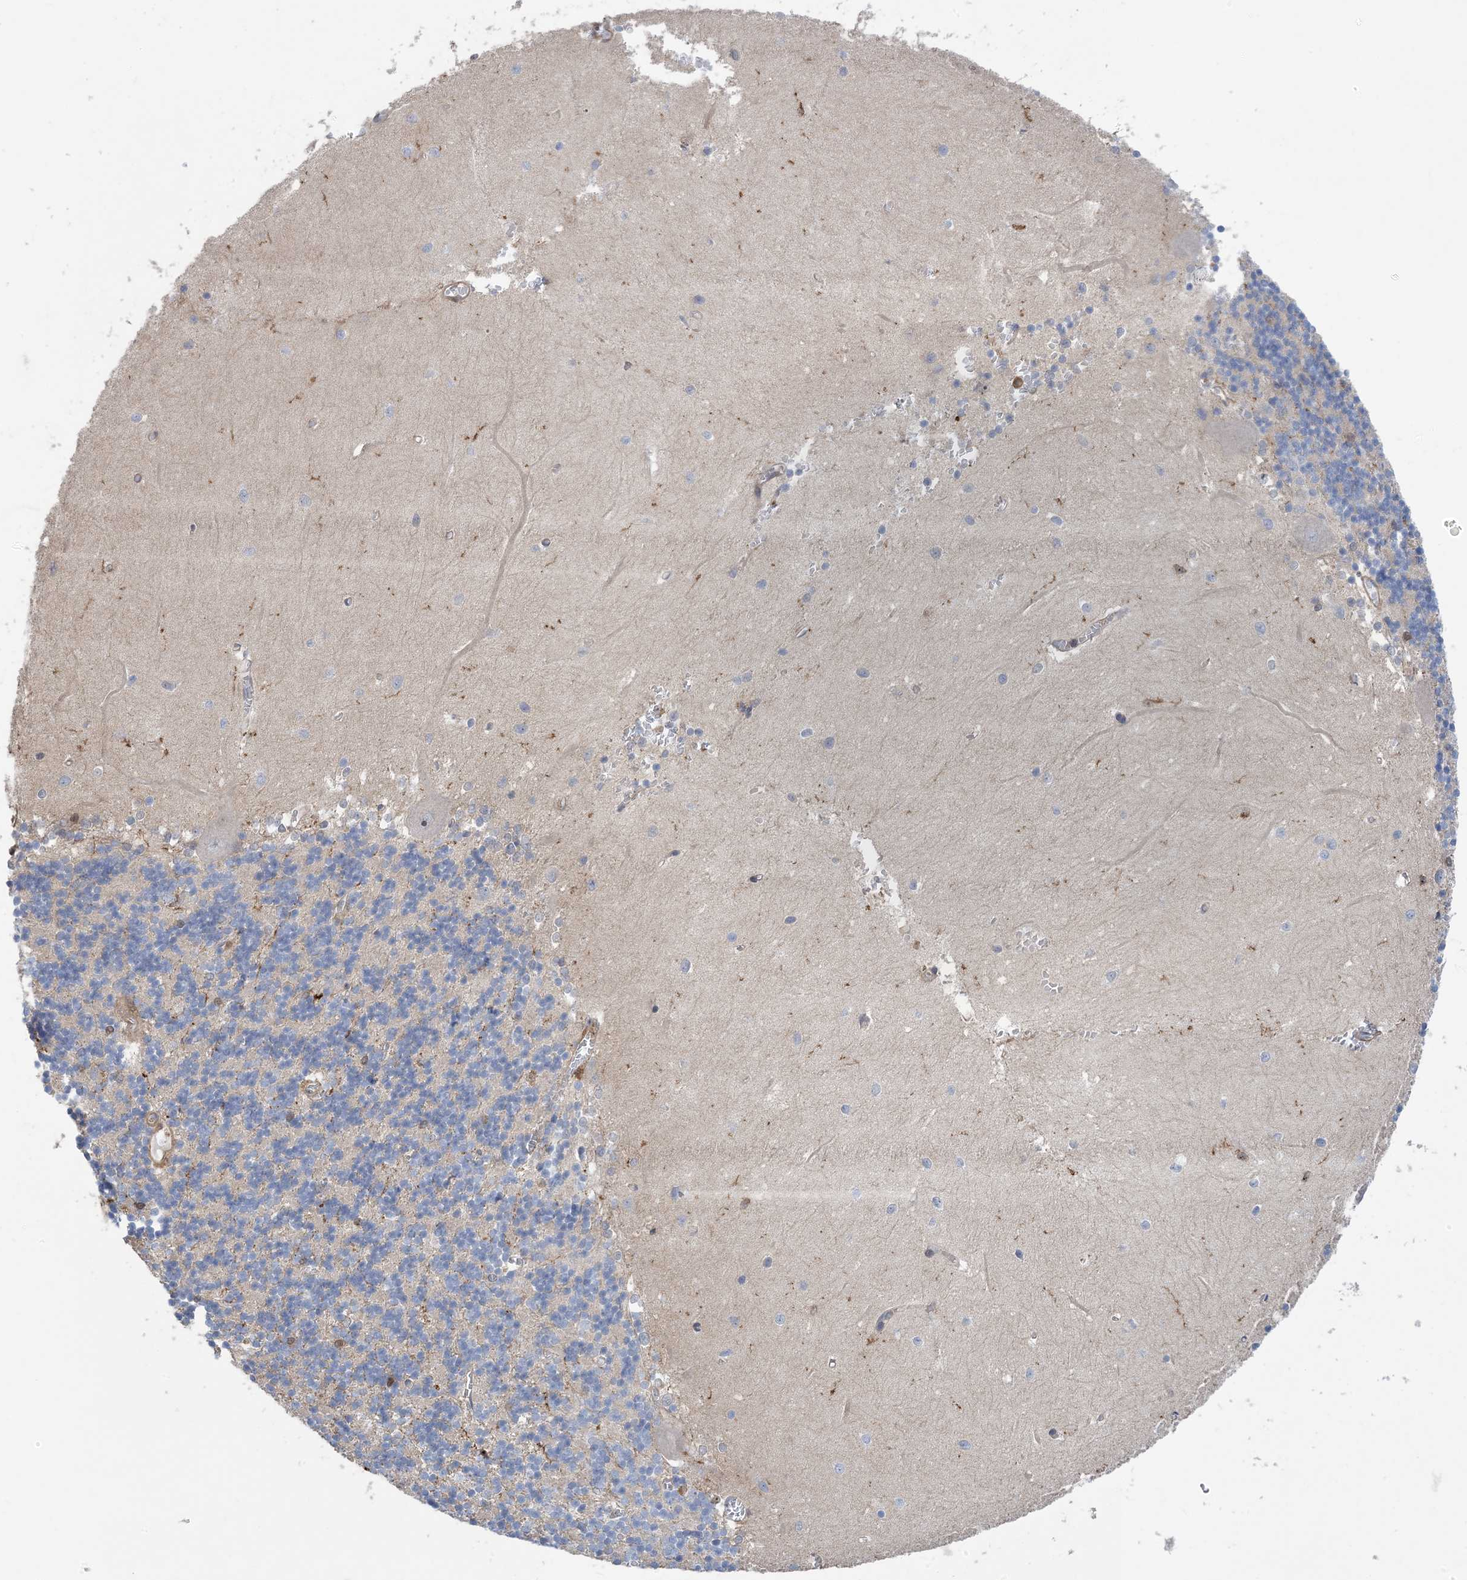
{"staining": {"intensity": "negative", "quantity": "none", "location": "none"}, "tissue": "cerebellum", "cell_type": "Cells in granular layer", "image_type": "normal", "snomed": [{"axis": "morphology", "description": "Normal tissue, NOS"}, {"axis": "topography", "description": "Cerebellum"}], "caption": "DAB (3,3'-diaminobenzidine) immunohistochemical staining of benign human cerebellum displays no significant staining in cells in granular layer.", "gene": "HS1BP3", "patient": {"sex": "male", "age": 37}}